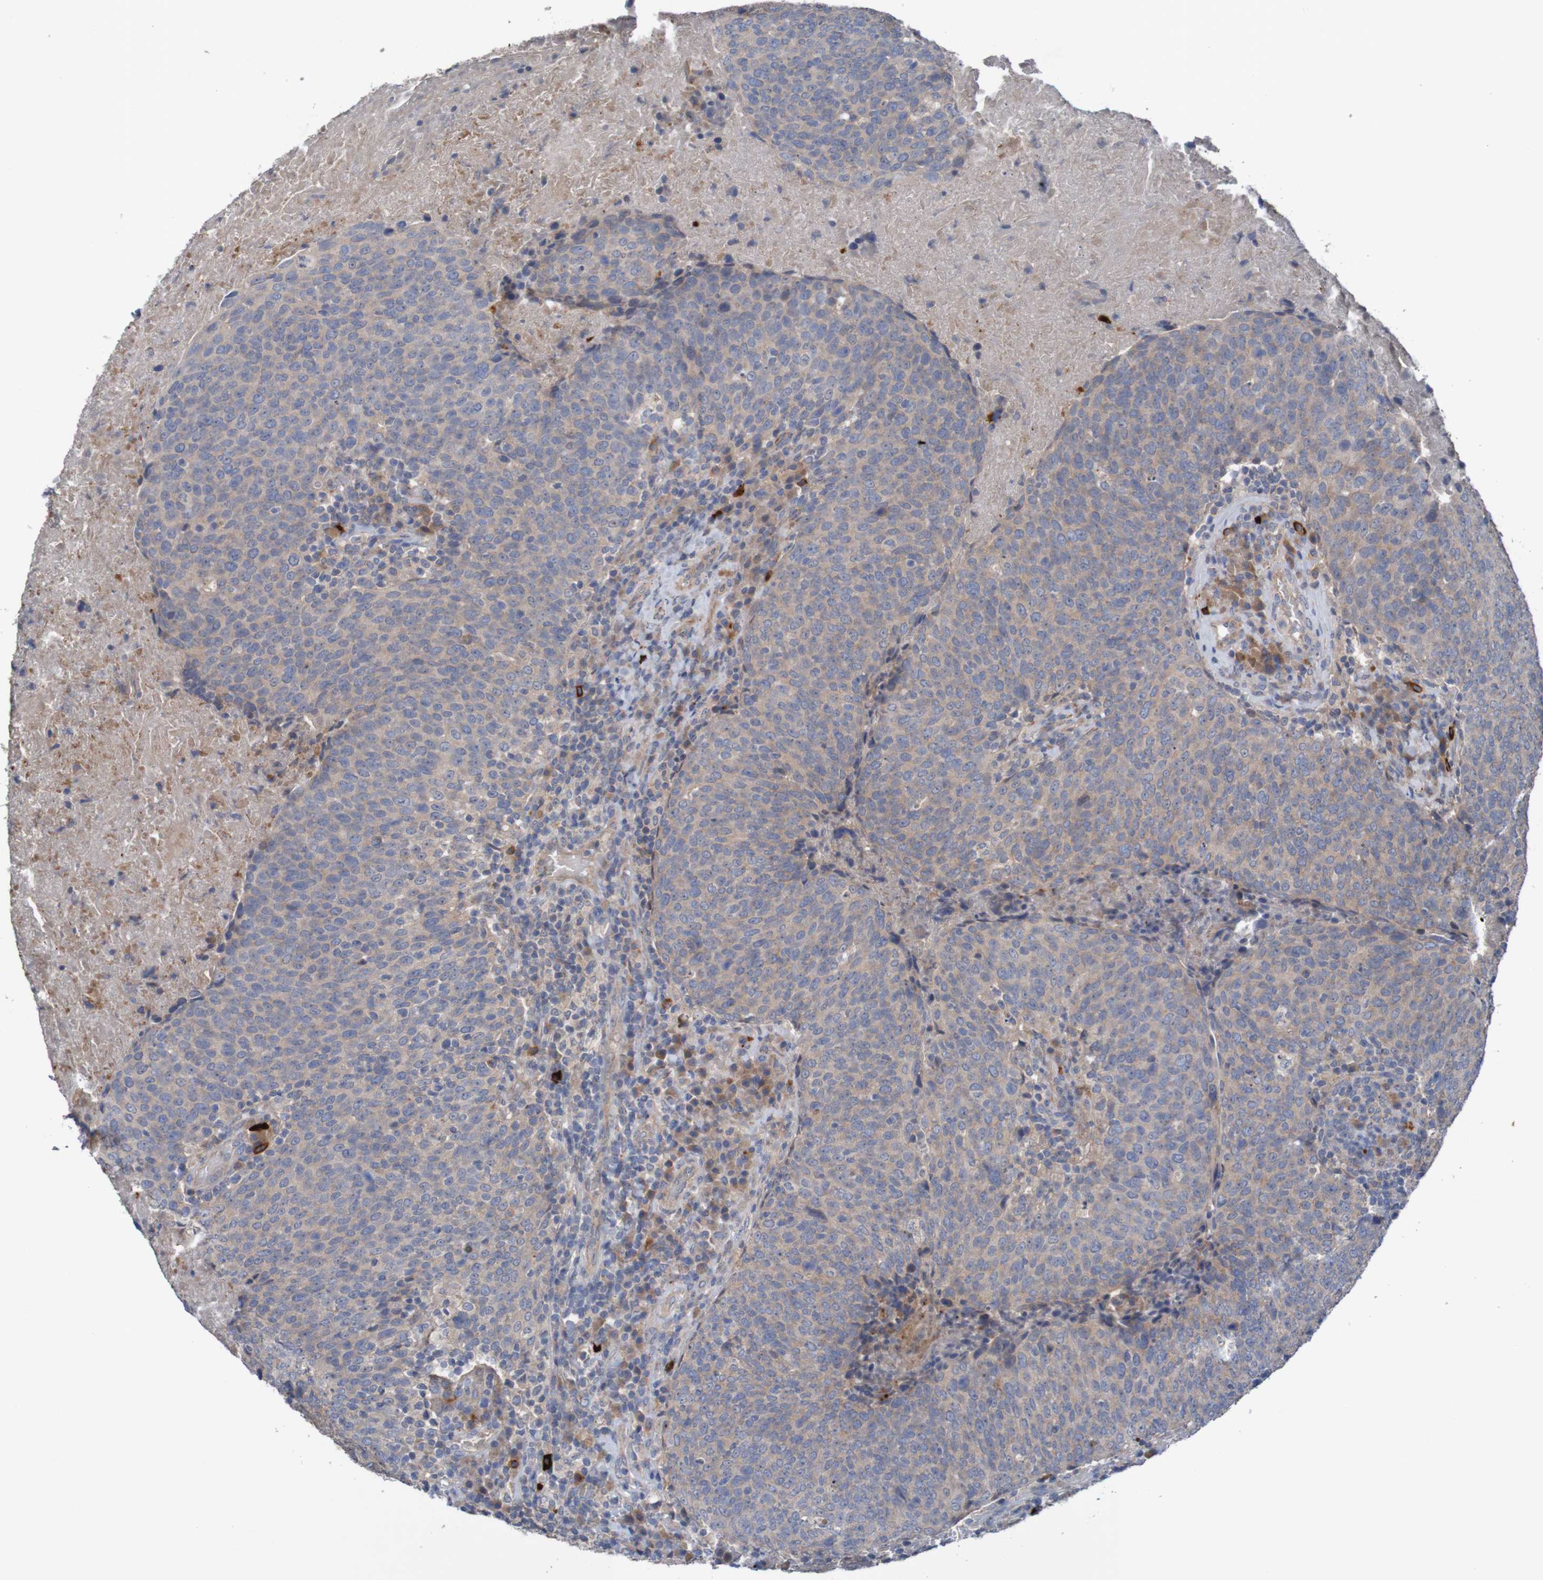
{"staining": {"intensity": "weak", "quantity": ">75%", "location": "cytoplasmic/membranous"}, "tissue": "head and neck cancer", "cell_type": "Tumor cells", "image_type": "cancer", "snomed": [{"axis": "morphology", "description": "Squamous cell carcinoma, NOS"}, {"axis": "morphology", "description": "Squamous cell carcinoma, metastatic, NOS"}, {"axis": "topography", "description": "Lymph node"}, {"axis": "topography", "description": "Head-Neck"}], "caption": "IHC of squamous cell carcinoma (head and neck) exhibits low levels of weak cytoplasmic/membranous expression in approximately >75% of tumor cells. (brown staining indicates protein expression, while blue staining denotes nuclei).", "gene": "ANGPT4", "patient": {"sex": "male", "age": 62}}